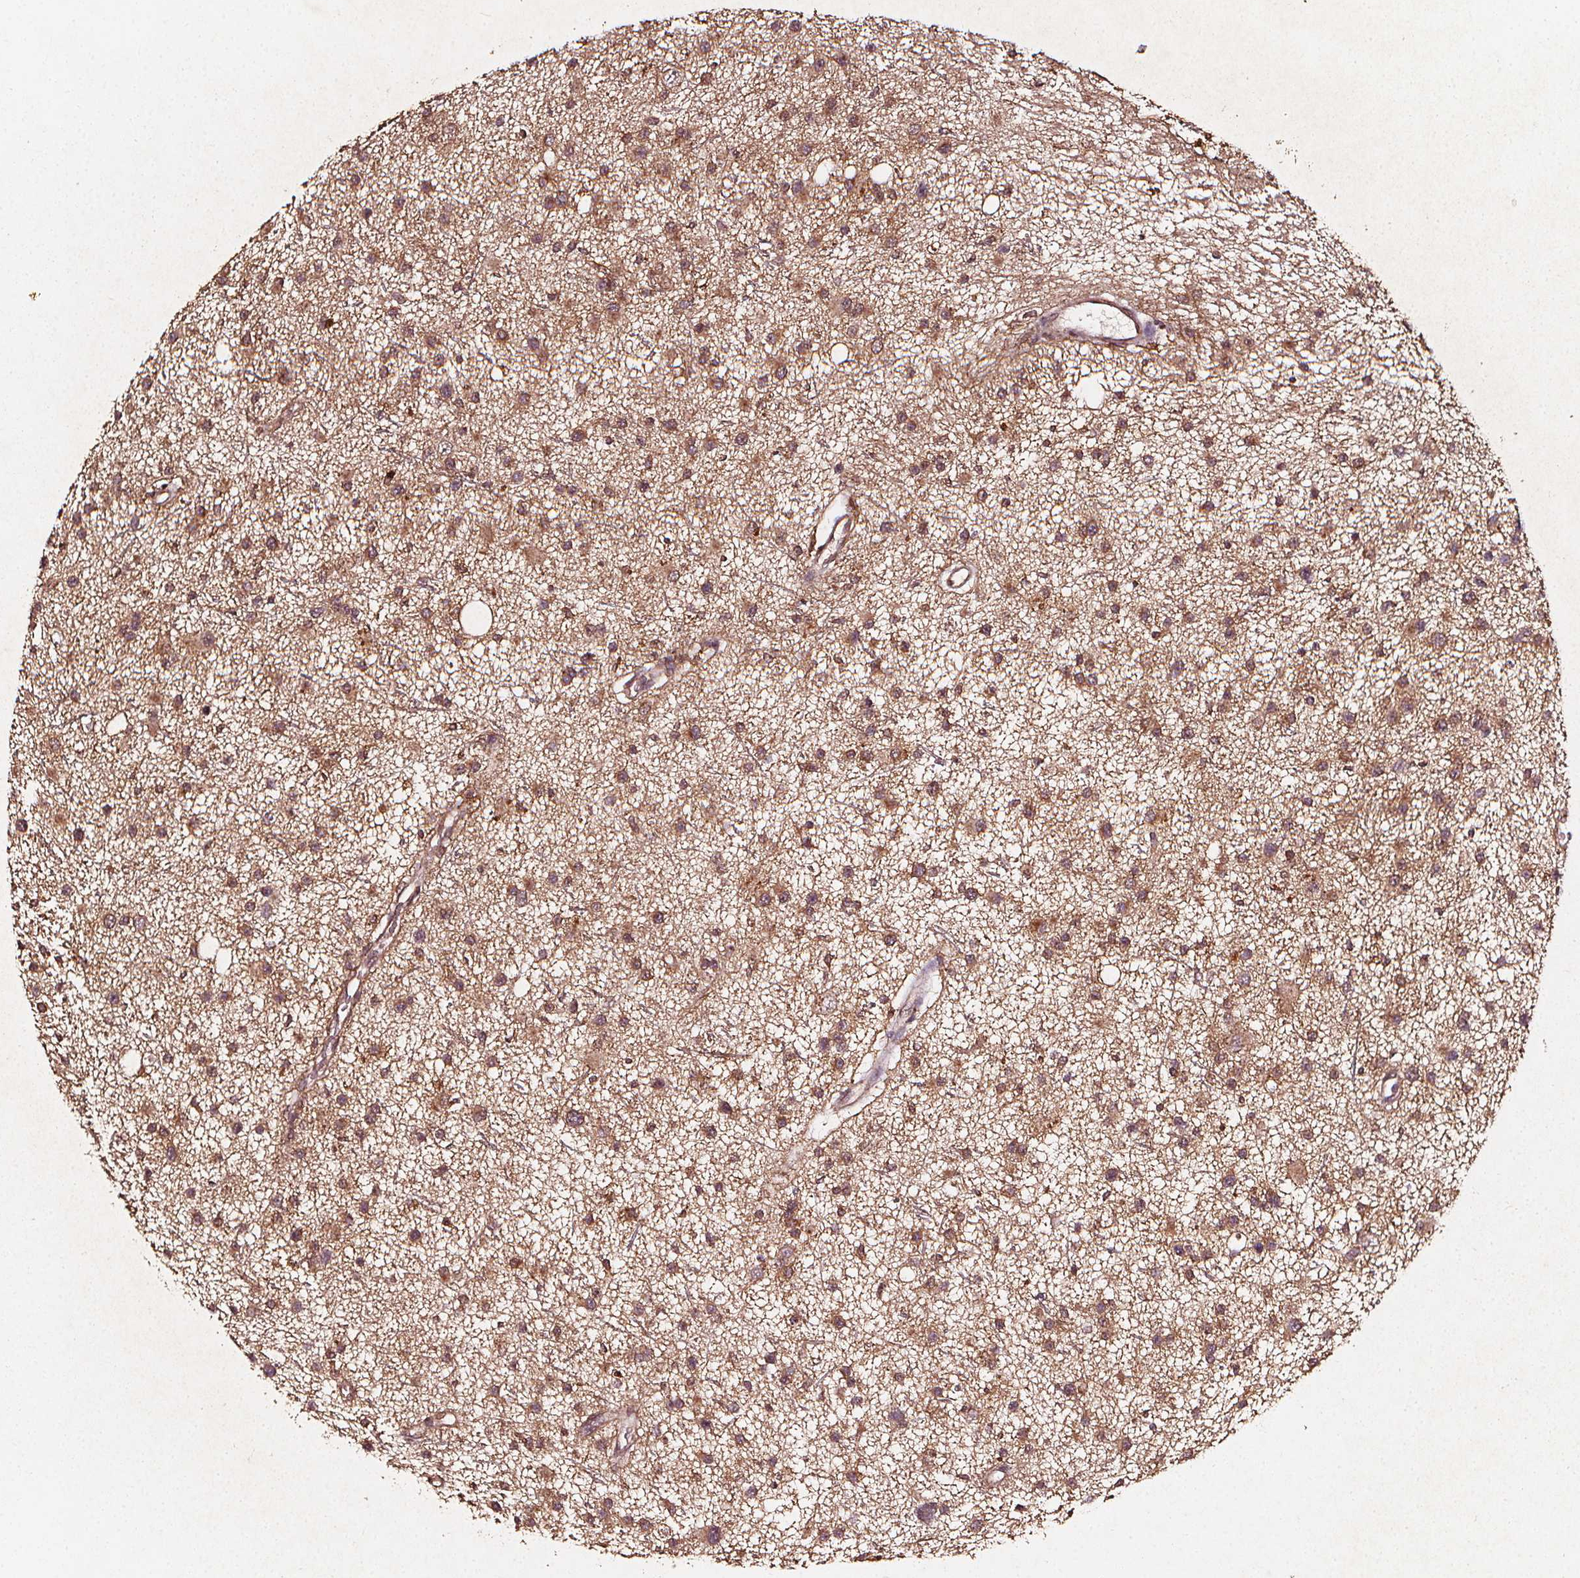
{"staining": {"intensity": "moderate", "quantity": ">75%", "location": "cytoplasmic/membranous"}, "tissue": "glioma", "cell_type": "Tumor cells", "image_type": "cancer", "snomed": [{"axis": "morphology", "description": "Glioma, malignant, Low grade"}, {"axis": "topography", "description": "Brain"}], "caption": "This photomicrograph displays glioma stained with immunohistochemistry (IHC) to label a protein in brown. The cytoplasmic/membranous of tumor cells show moderate positivity for the protein. Nuclei are counter-stained blue.", "gene": "ABCA1", "patient": {"sex": "male", "age": 43}}